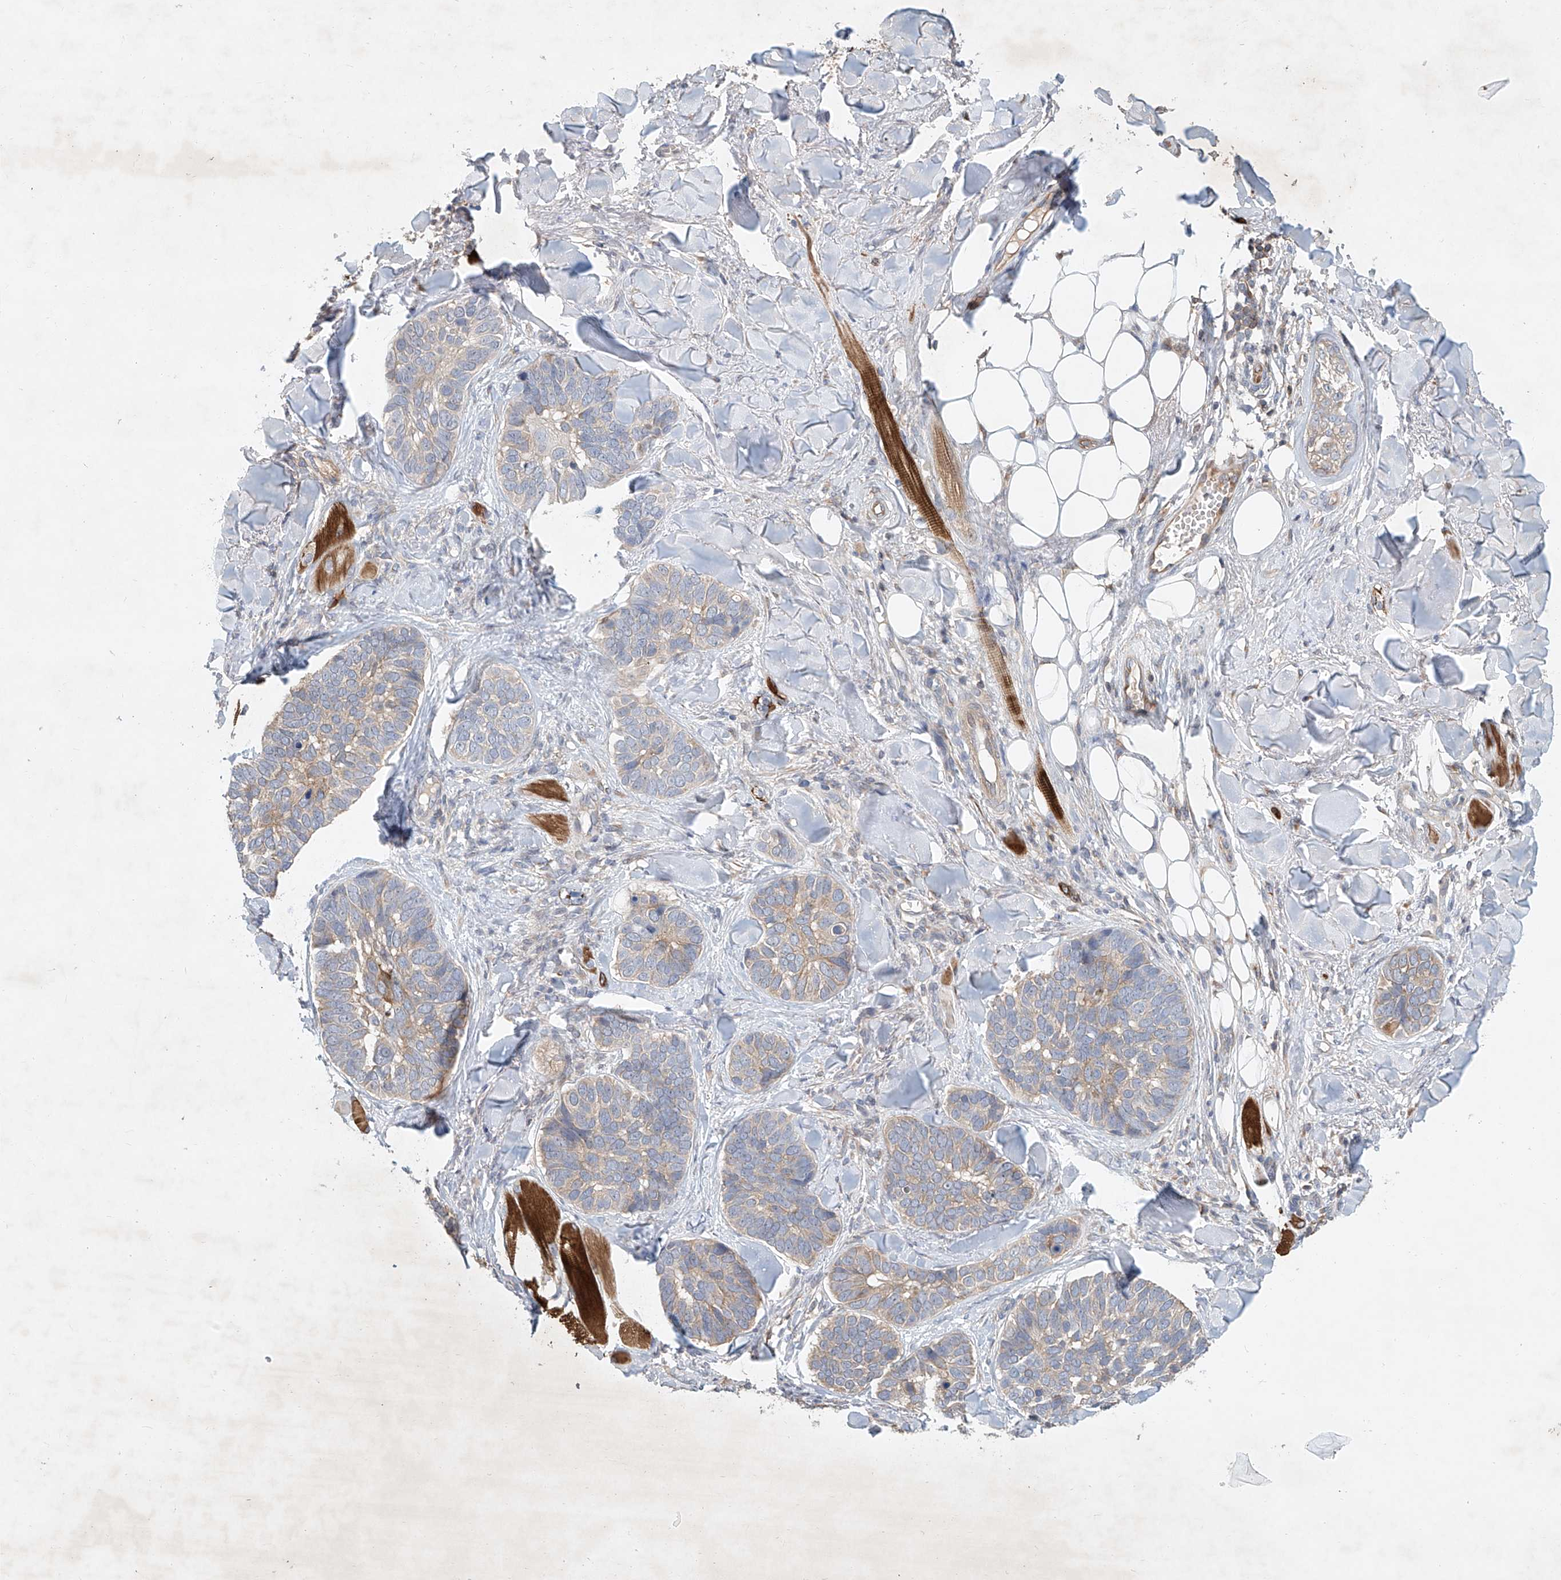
{"staining": {"intensity": "moderate", "quantity": "<25%", "location": "cytoplasmic/membranous"}, "tissue": "skin cancer", "cell_type": "Tumor cells", "image_type": "cancer", "snomed": [{"axis": "morphology", "description": "Basal cell carcinoma"}, {"axis": "topography", "description": "Skin"}], "caption": "Basal cell carcinoma (skin) stained with immunohistochemistry (IHC) reveals moderate cytoplasmic/membranous positivity in about <25% of tumor cells. Ihc stains the protein of interest in brown and the nuclei are stained blue.", "gene": "CARMIL1", "patient": {"sex": "male", "age": 62}}